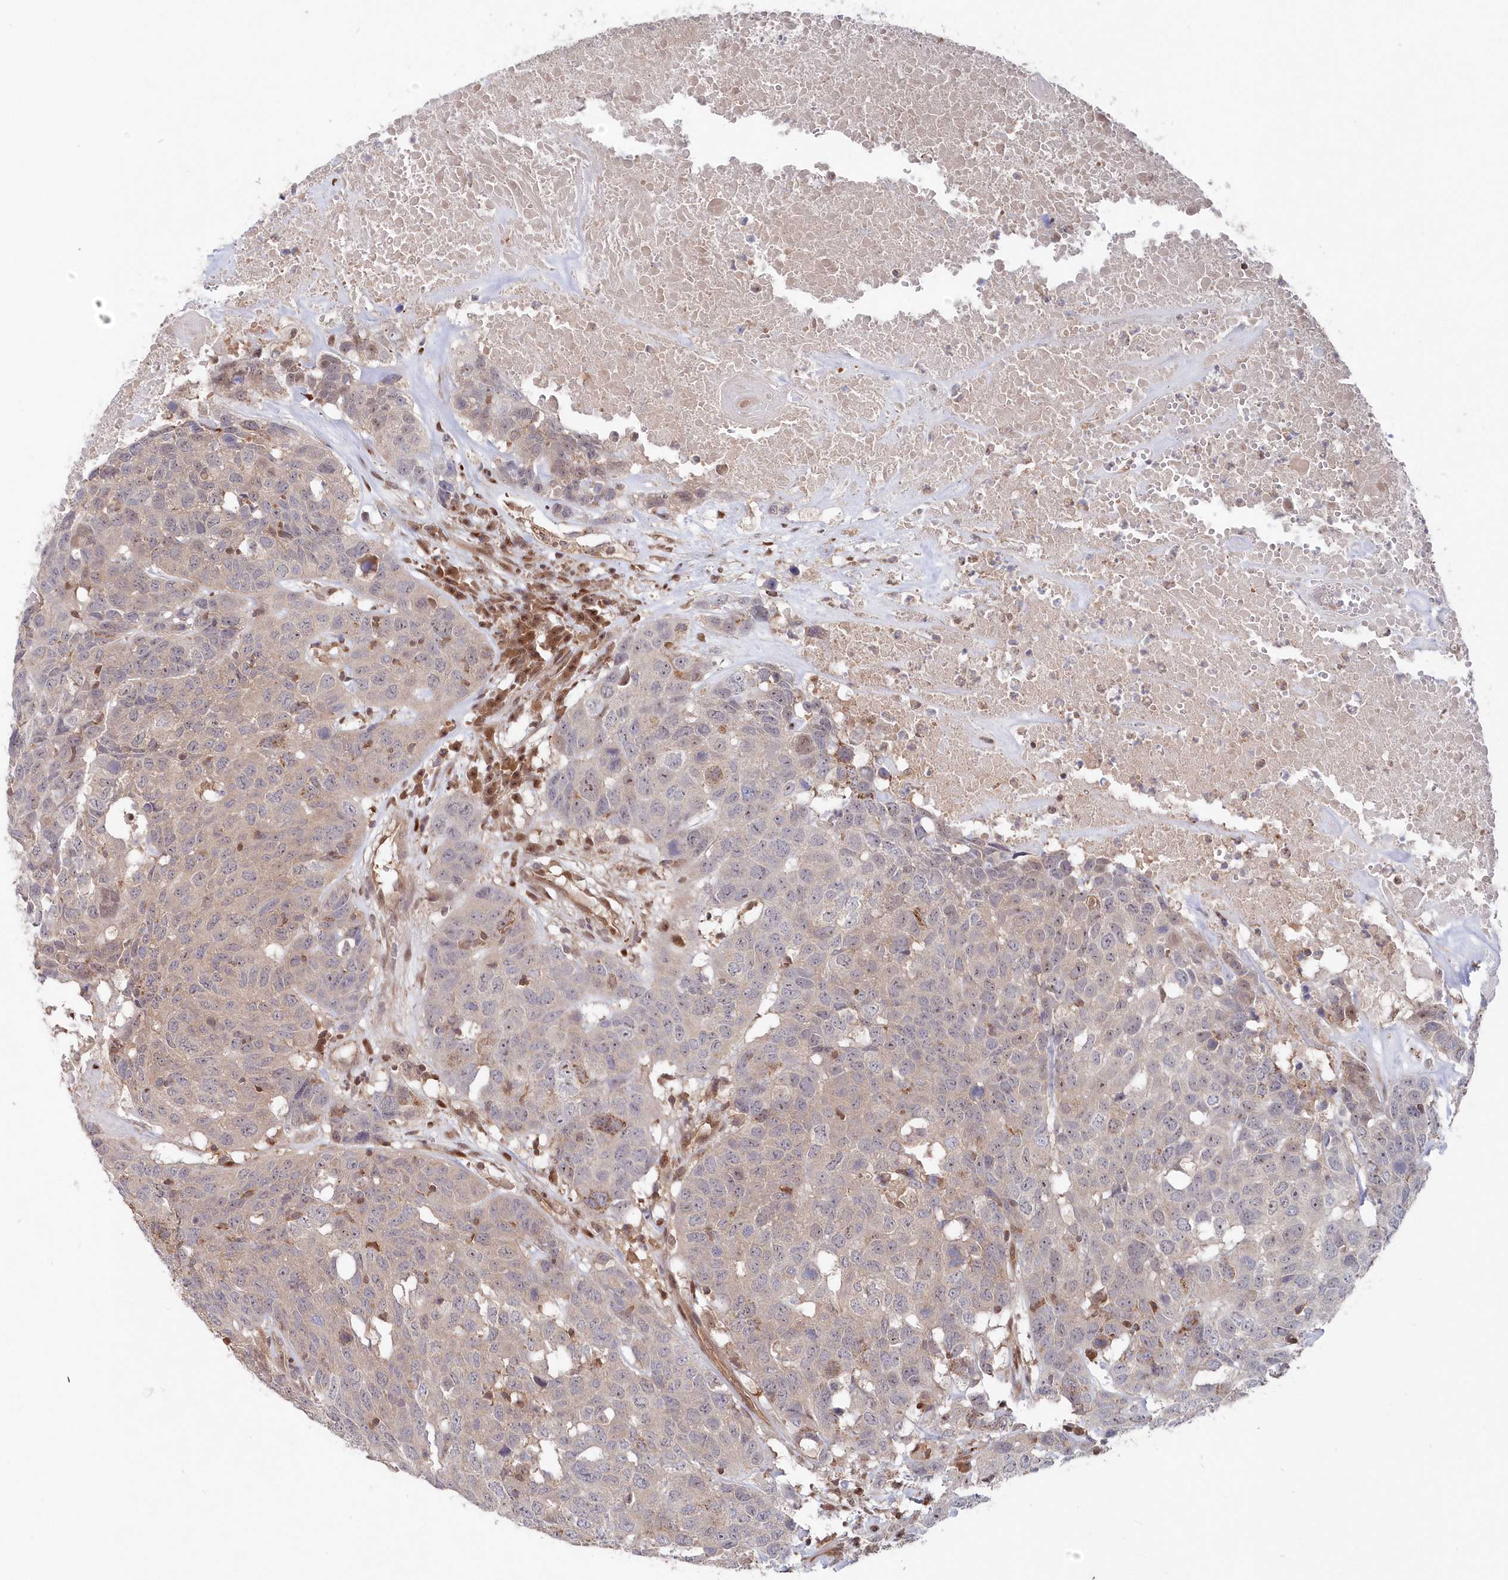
{"staining": {"intensity": "negative", "quantity": "none", "location": "none"}, "tissue": "head and neck cancer", "cell_type": "Tumor cells", "image_type": "cancer", "snomed": [{"axis": "morphology", "description": "Squamous cell carcinoma, NOS"}, {"axis": "topography", "description": "Head-Neck"}], "caption": "Immunohistochemical staining of squamous cell carcinoma (head and neck) shows no significant staining in tumor cells.", "gene": "ABHD14B", "patient": {"sex": "male", "age": 66}}